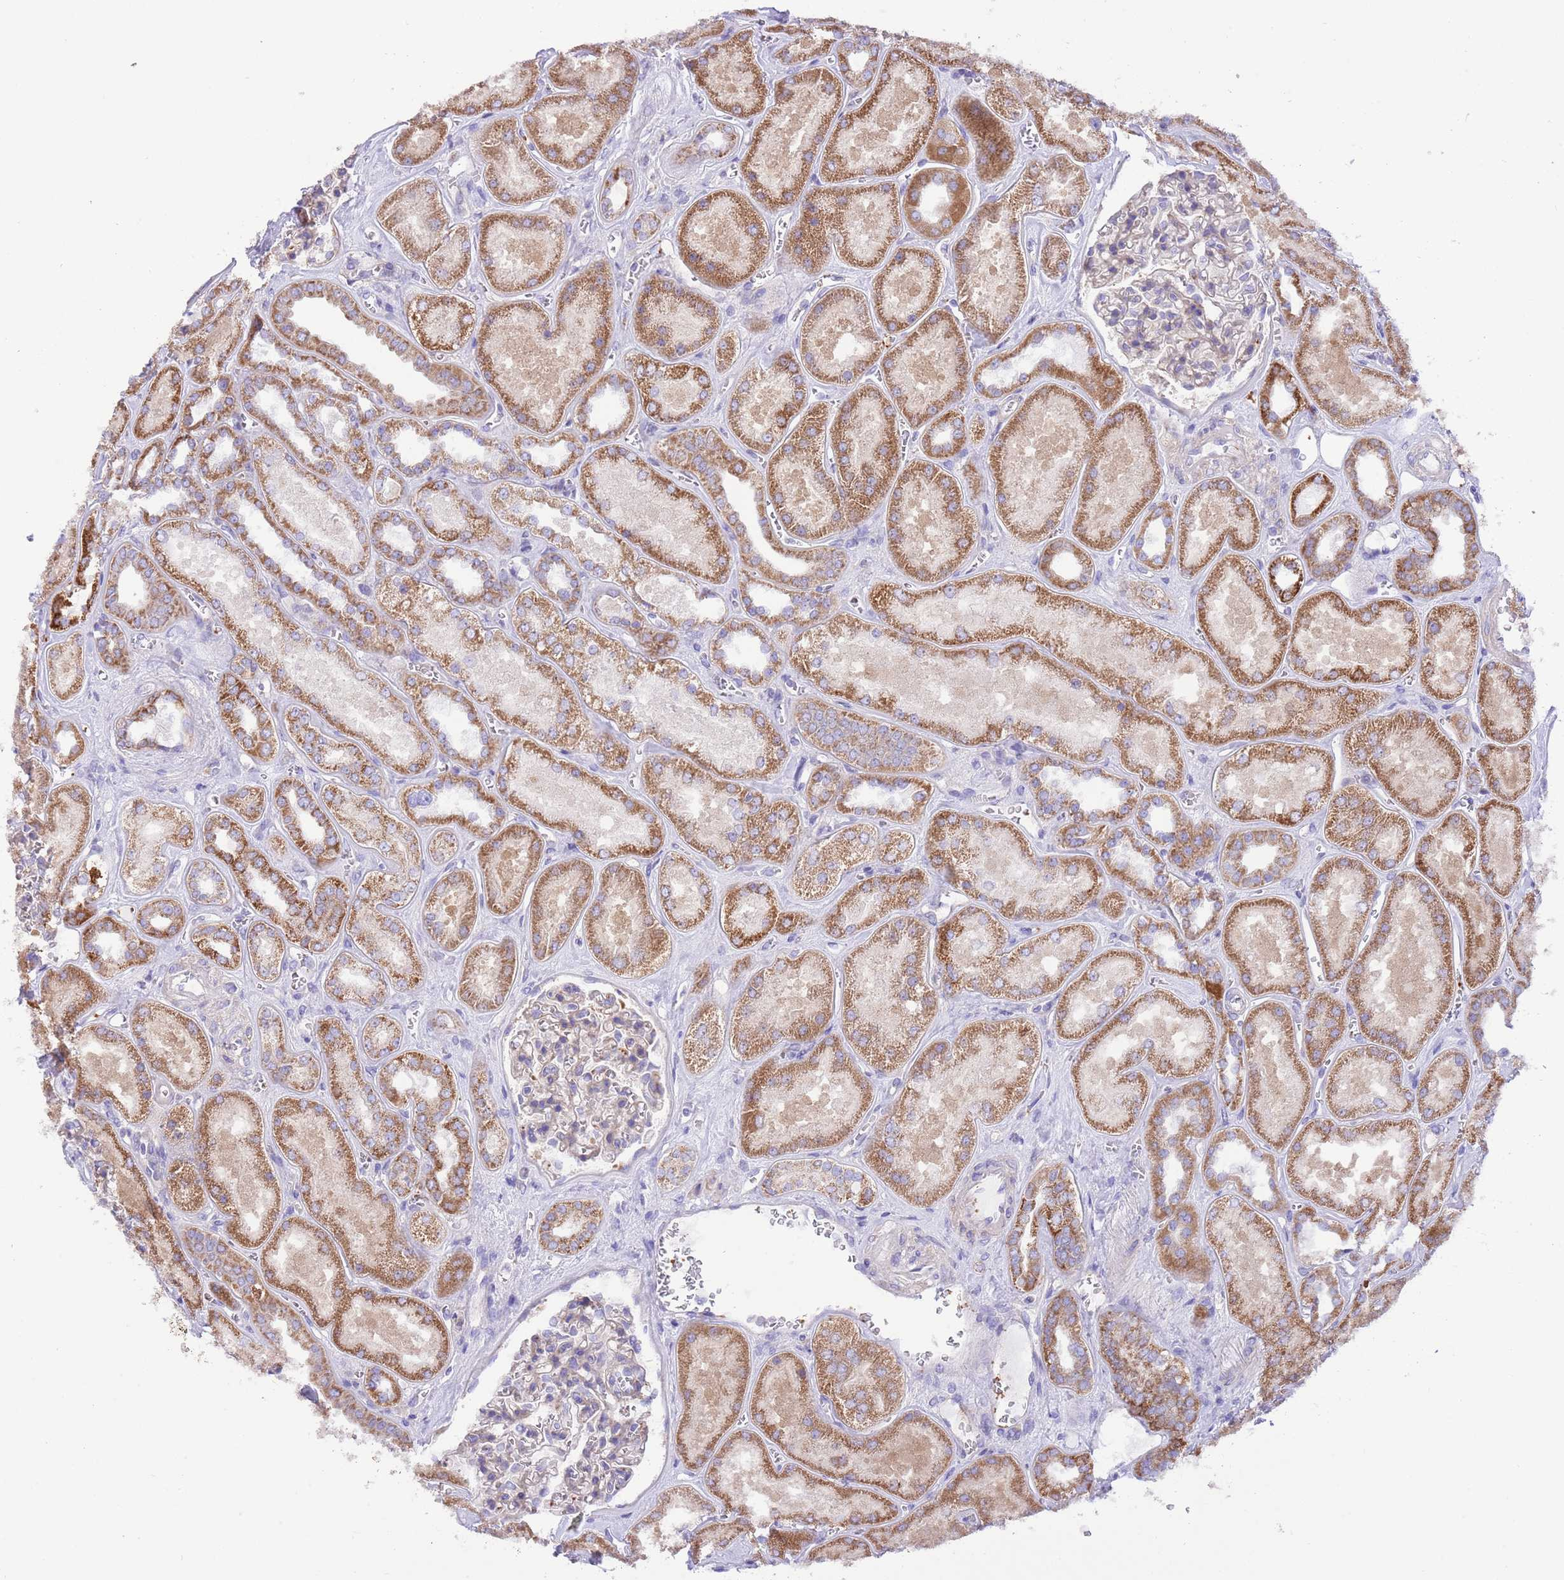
{"staining": {"intensity": "negative", "quantity": "none", "location": "none"}, "tissue": "kidney", "cell_type": "Cells in glomeruli", "image_type": "normal", "snomed": [{"axis": "morphology", "description": "Normal tissue, NOS"}, {"axis": "morphology", "description": "Adenocarcinoma, NOS"}, {"axis": "topography", "description": "Kidney"}], "caption": "DAB (3,3'-diaminobenzidine) immunohistochemical staining of normal kidney displays no significant positivity in cells in glomeruli. (IHC, brightfield microscopy, high magnification).", "gene": "SS18L2", "patient": {"sex": "female", "age": 68}}